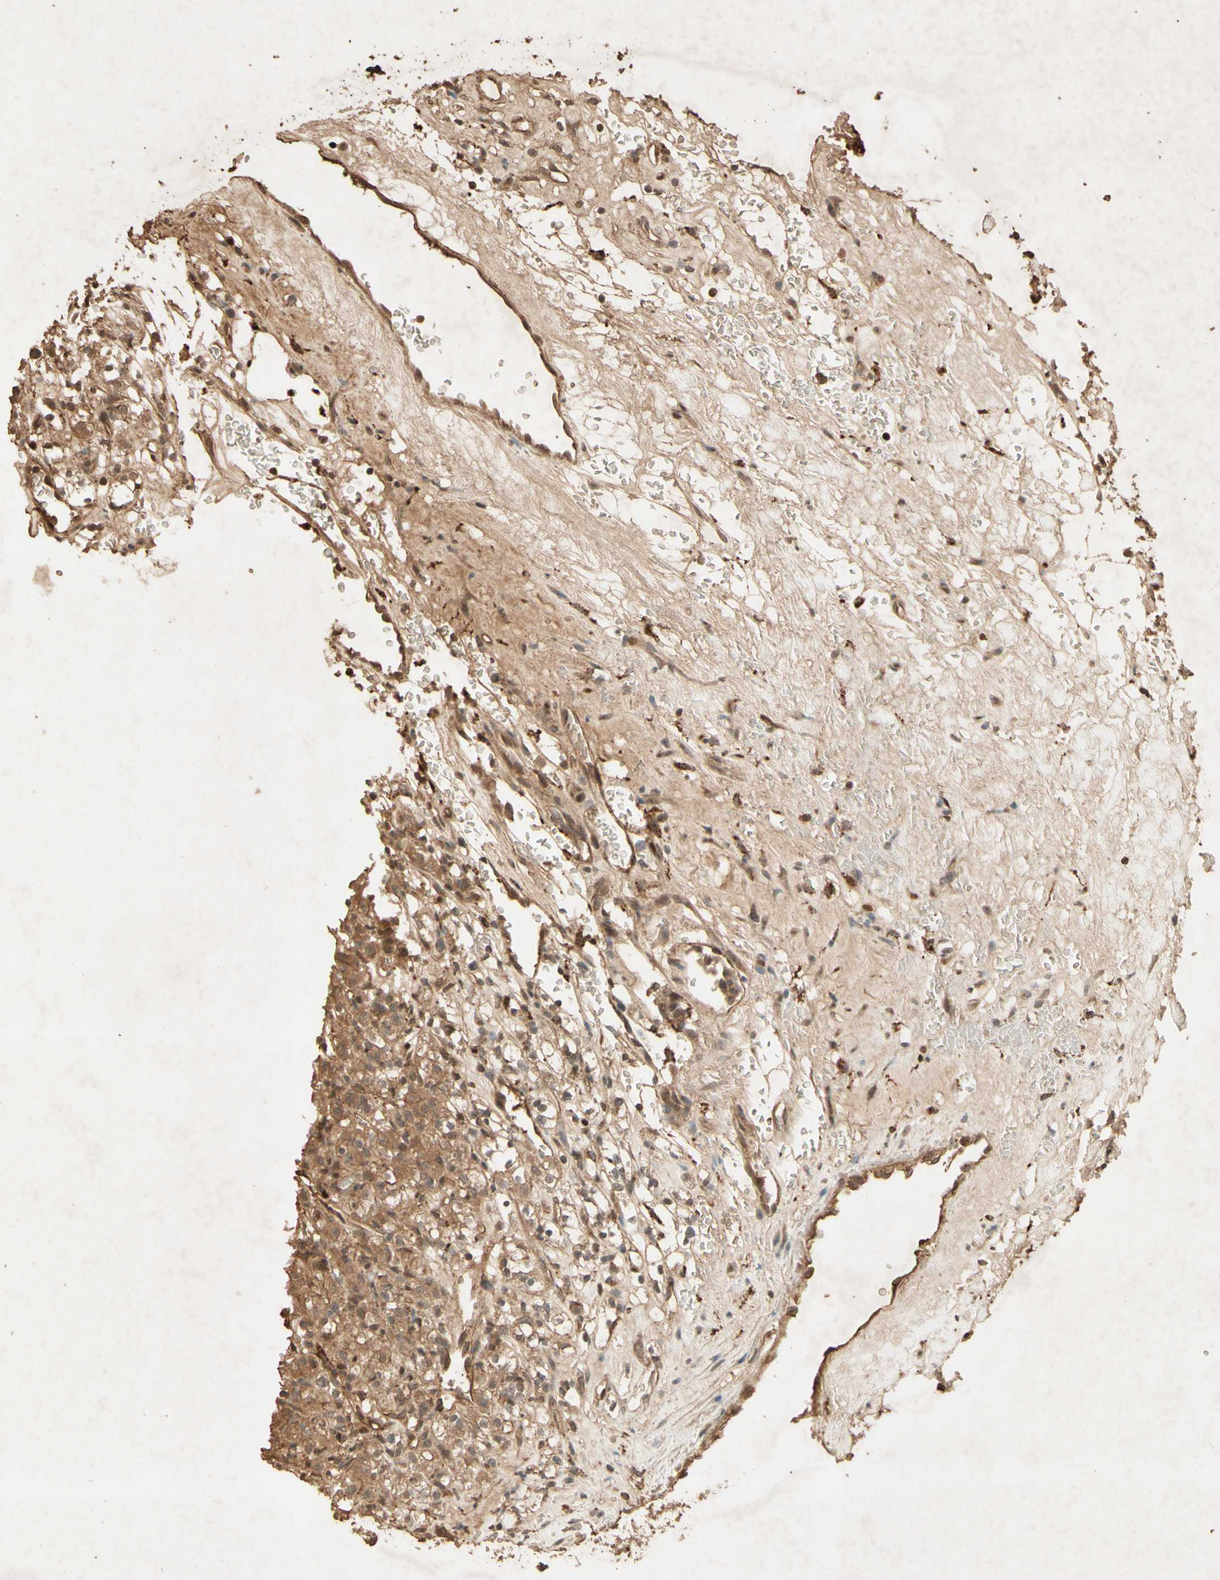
{"staining": {"intensity": "moderate", "quantity": ">75%", "location": "cytoplasmic/membranous"}, "tissue": "renal cancer", "cell_type": "Tumor cells", "image_type": "cancer", "snomed": [{"axis": "morphology", "description": "Normal tissue, NOS"}, {"axis": "morphology", "description": "Adenocarcinoma, NOS"}, {"axis": "topography", "description": "Kidney"}], "caption": "Immunohistochemical staining of human adenocarcinoma (renal) shows medium levels of moderate cytoplasmic/membranous positivity in approximately >75% of tumor cells. (DAB (3,3'-diaminobenzidine) IHC with brightfield microscopy, high magnification).", "gene": "SMAD9", "patient": {"sex": "female", "age": 72}}